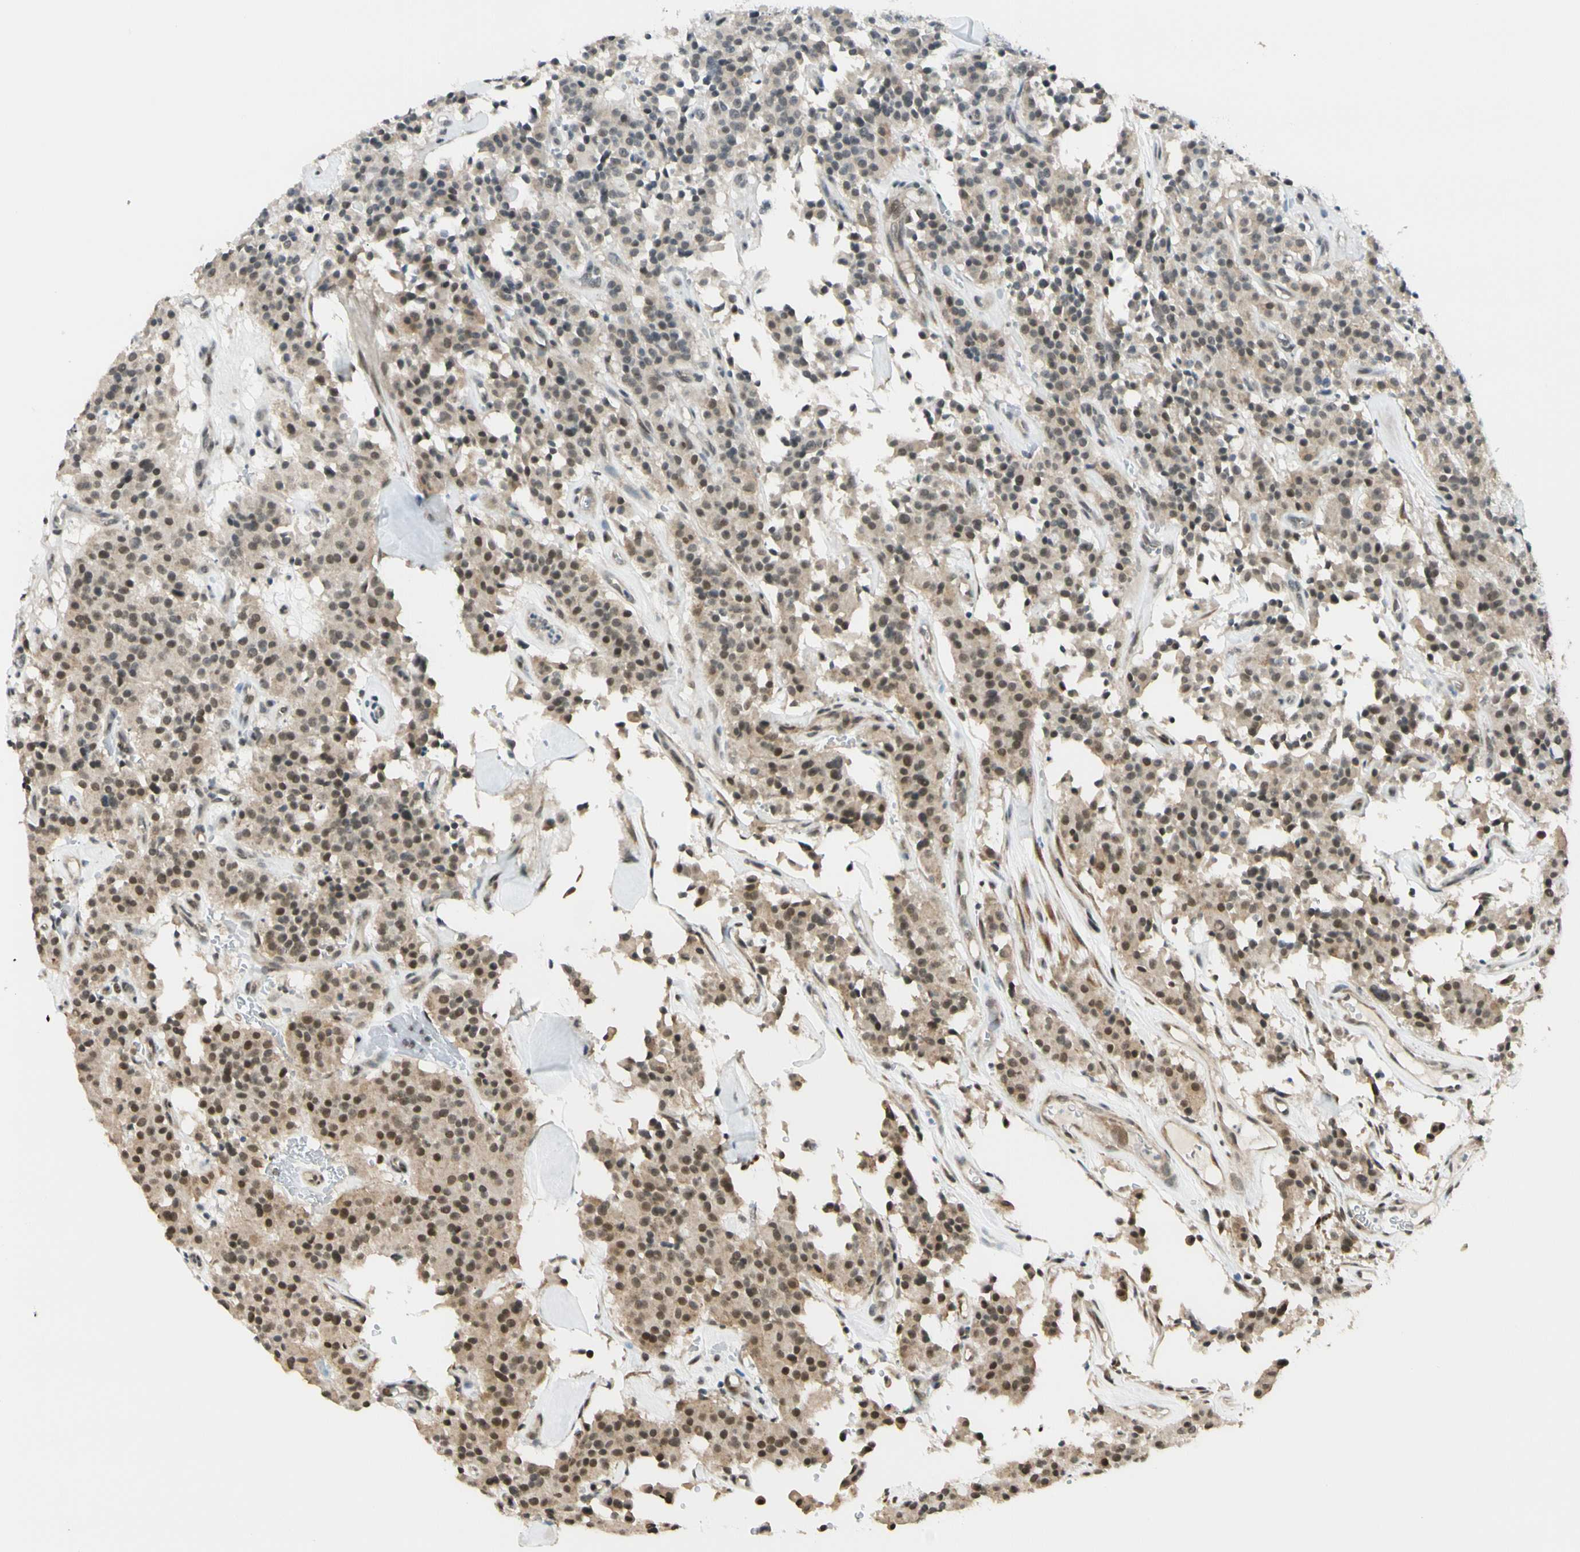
{"staining": {"intensity": "moderate", "quantity": "25%-75%", "location": "cytoplasmic/membranous,nuclear"}, "tissue": "carcinoid", "cell_type": "Tumor cells", "image_type": "cancer", "snomed": [{"axis": "morphology", "description": "Carcinoid, malignant, NOS"}, {"axis": "topography", "description": "Lung"}], "caption": "A histopathology image of carcinoid stained for a protein exhibits moderate cytoplasmic/membranous and nuclear brown staining in tumor cells.", "gene": "BRMS1", "patient": {"sex": "male", "age": 30}}